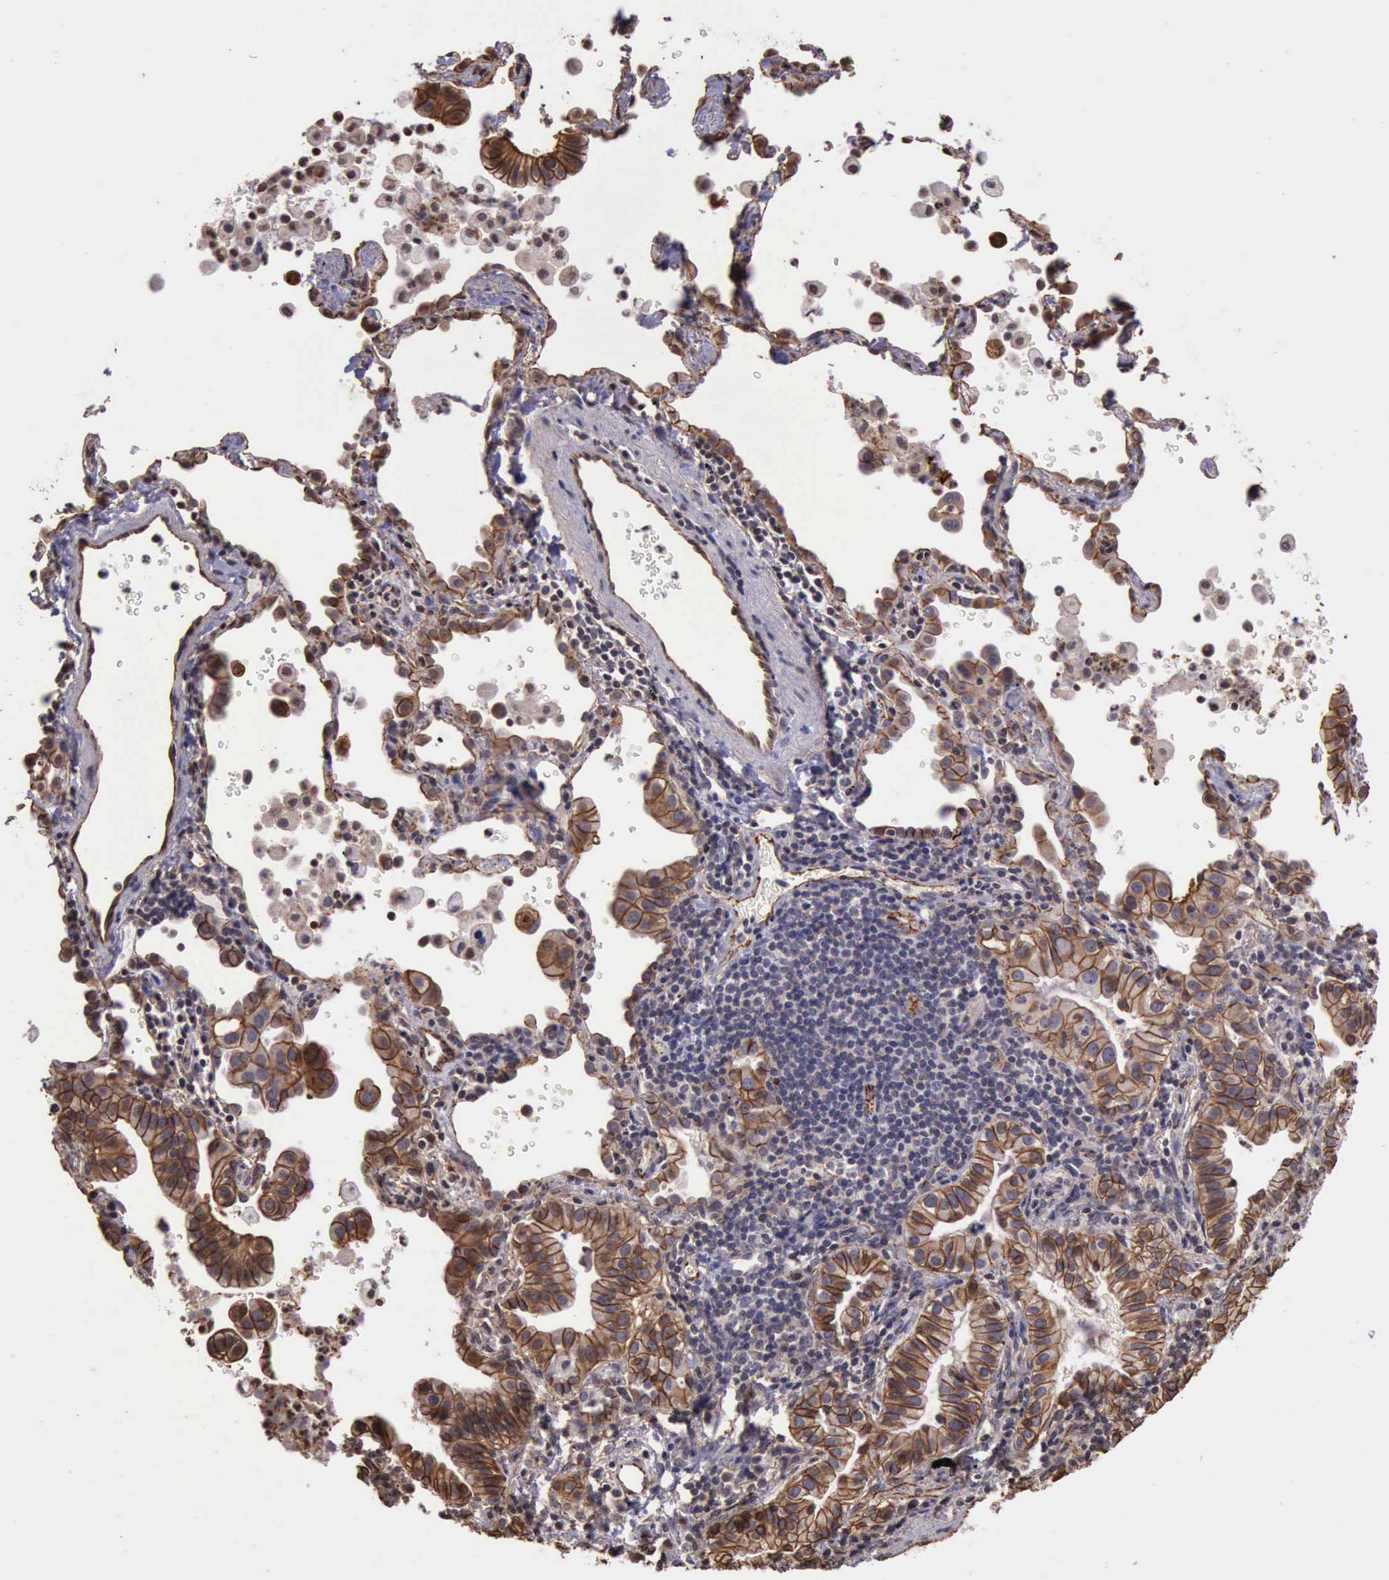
{"staining": {"intensity": "strong", "quantity": ">75%", "location": "cytoplasmic/membranous"}, "tissue": "lung cancer", "cell_type": "Tumor cells", "image_type": "cancer", "snomed": [{"axis": "morphology", "description": "Adenocarcinoma, NOS"}, {"axis": "topography", "description": "Lung"}], "caption": "Immunohistochemistry staining of adenocarcinoma (lung), which displays high levels of strong cytoplasmic/membranous positivity in about >75% of tumor cells indicating strong cytoplasmic/membranous protein positivity. The staining was performed using DAB (3,3'-diaminobenzidine) (brown) for protein detection and nuclei were counterstained in hematoxylin (blue).", "gene": "CTNNB1", "patient": {"sex": "female", "age": 50}}